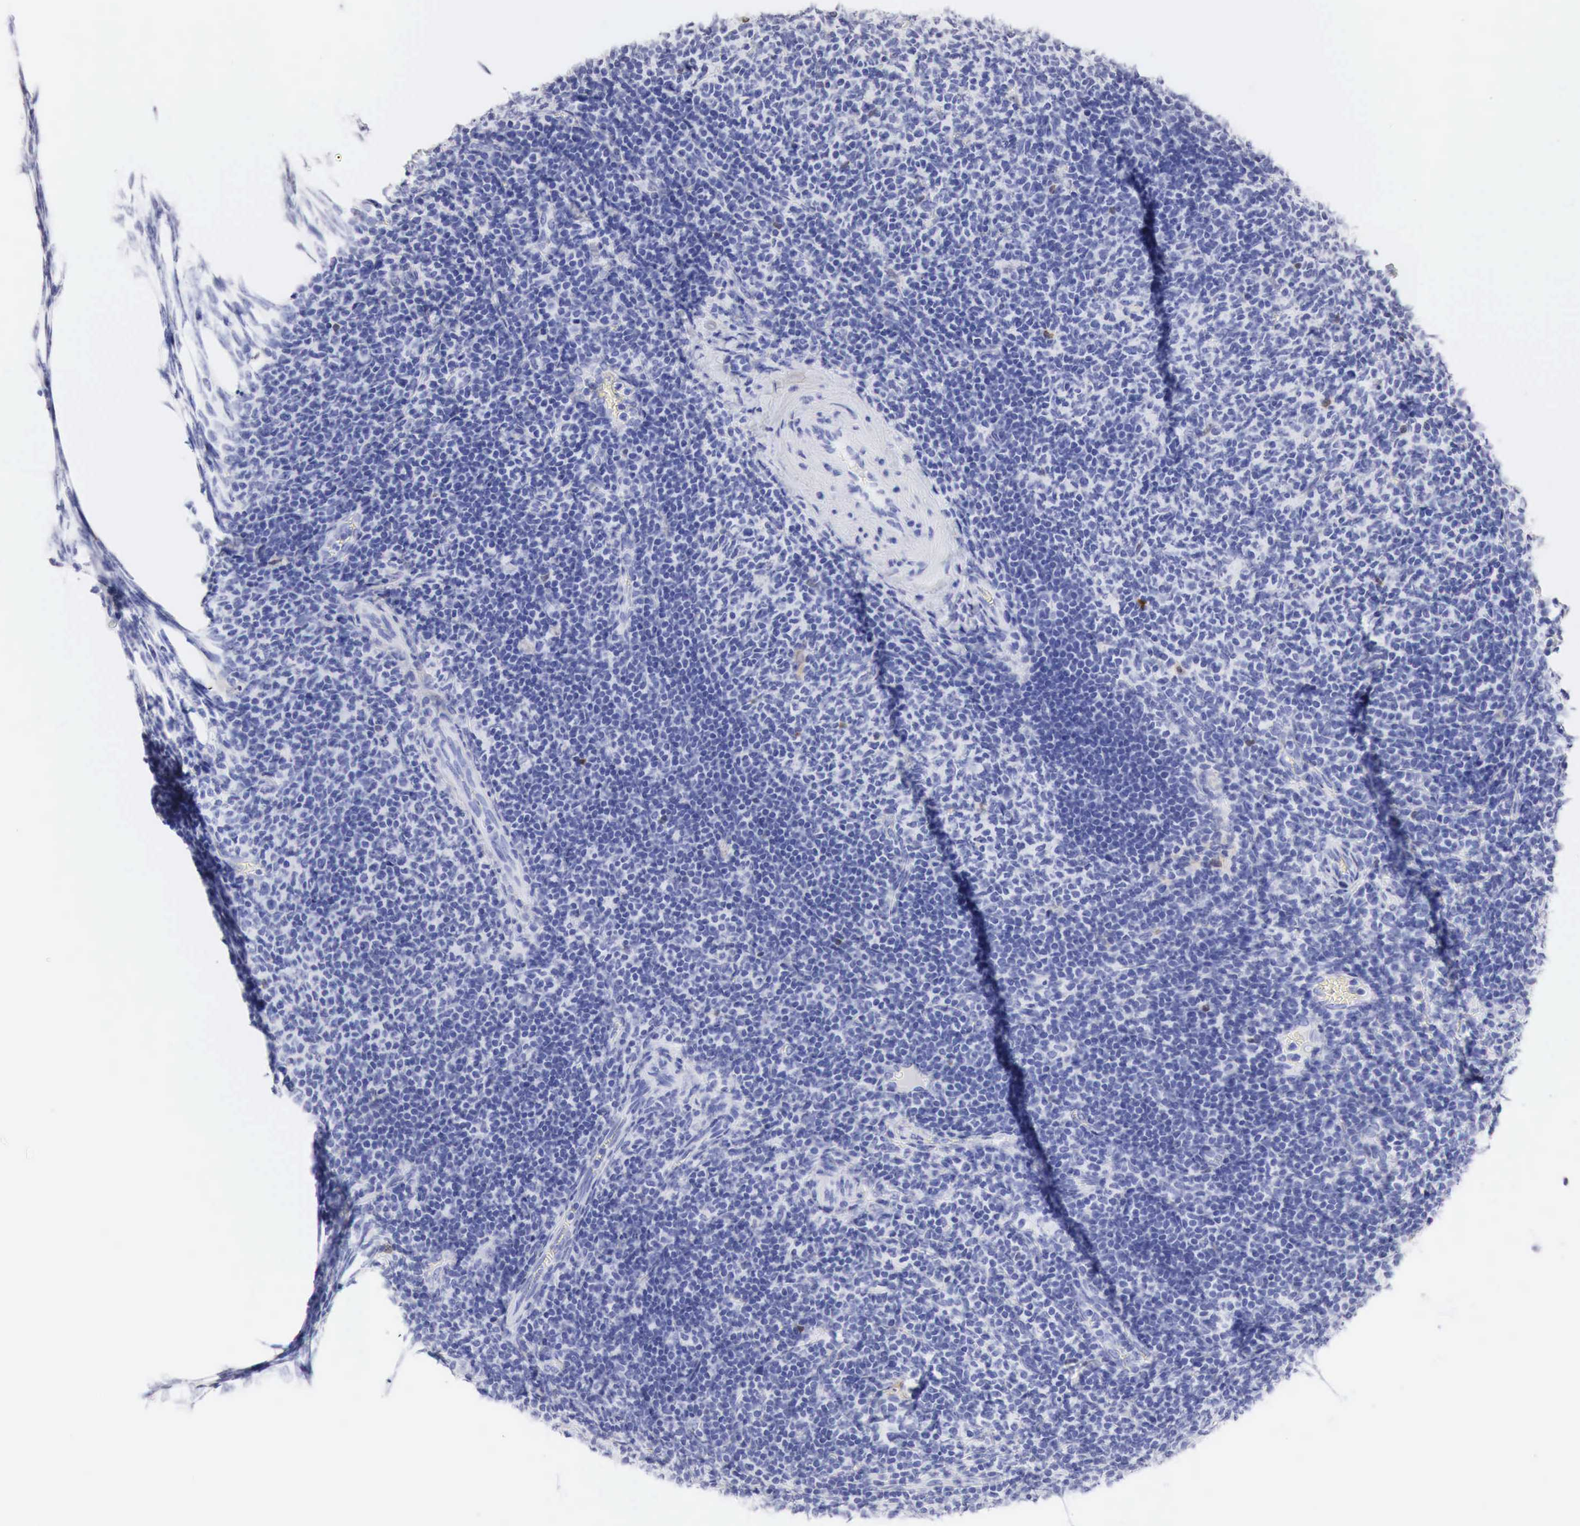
{"staining": {"intensity": "negative", "quantity": "none", "location": "none"}, "tissue": "lymphoma", "cell_type": "Tumor cells", "image_type": "cancer", "snomed": [{"axis": "morphology", "description": "Malignant lymphoma, non-Hodgkin's type, Low grade"}, {"axis": "topography", "description": "Lymph node"}], "caption": "Image shows no protein positivity in tumor cells of low-grade malignant lymphoma, non-Hodgkin's type tissue.", "gene": "CDKN2A", "patient": {"sex": "male", "age": 74}}